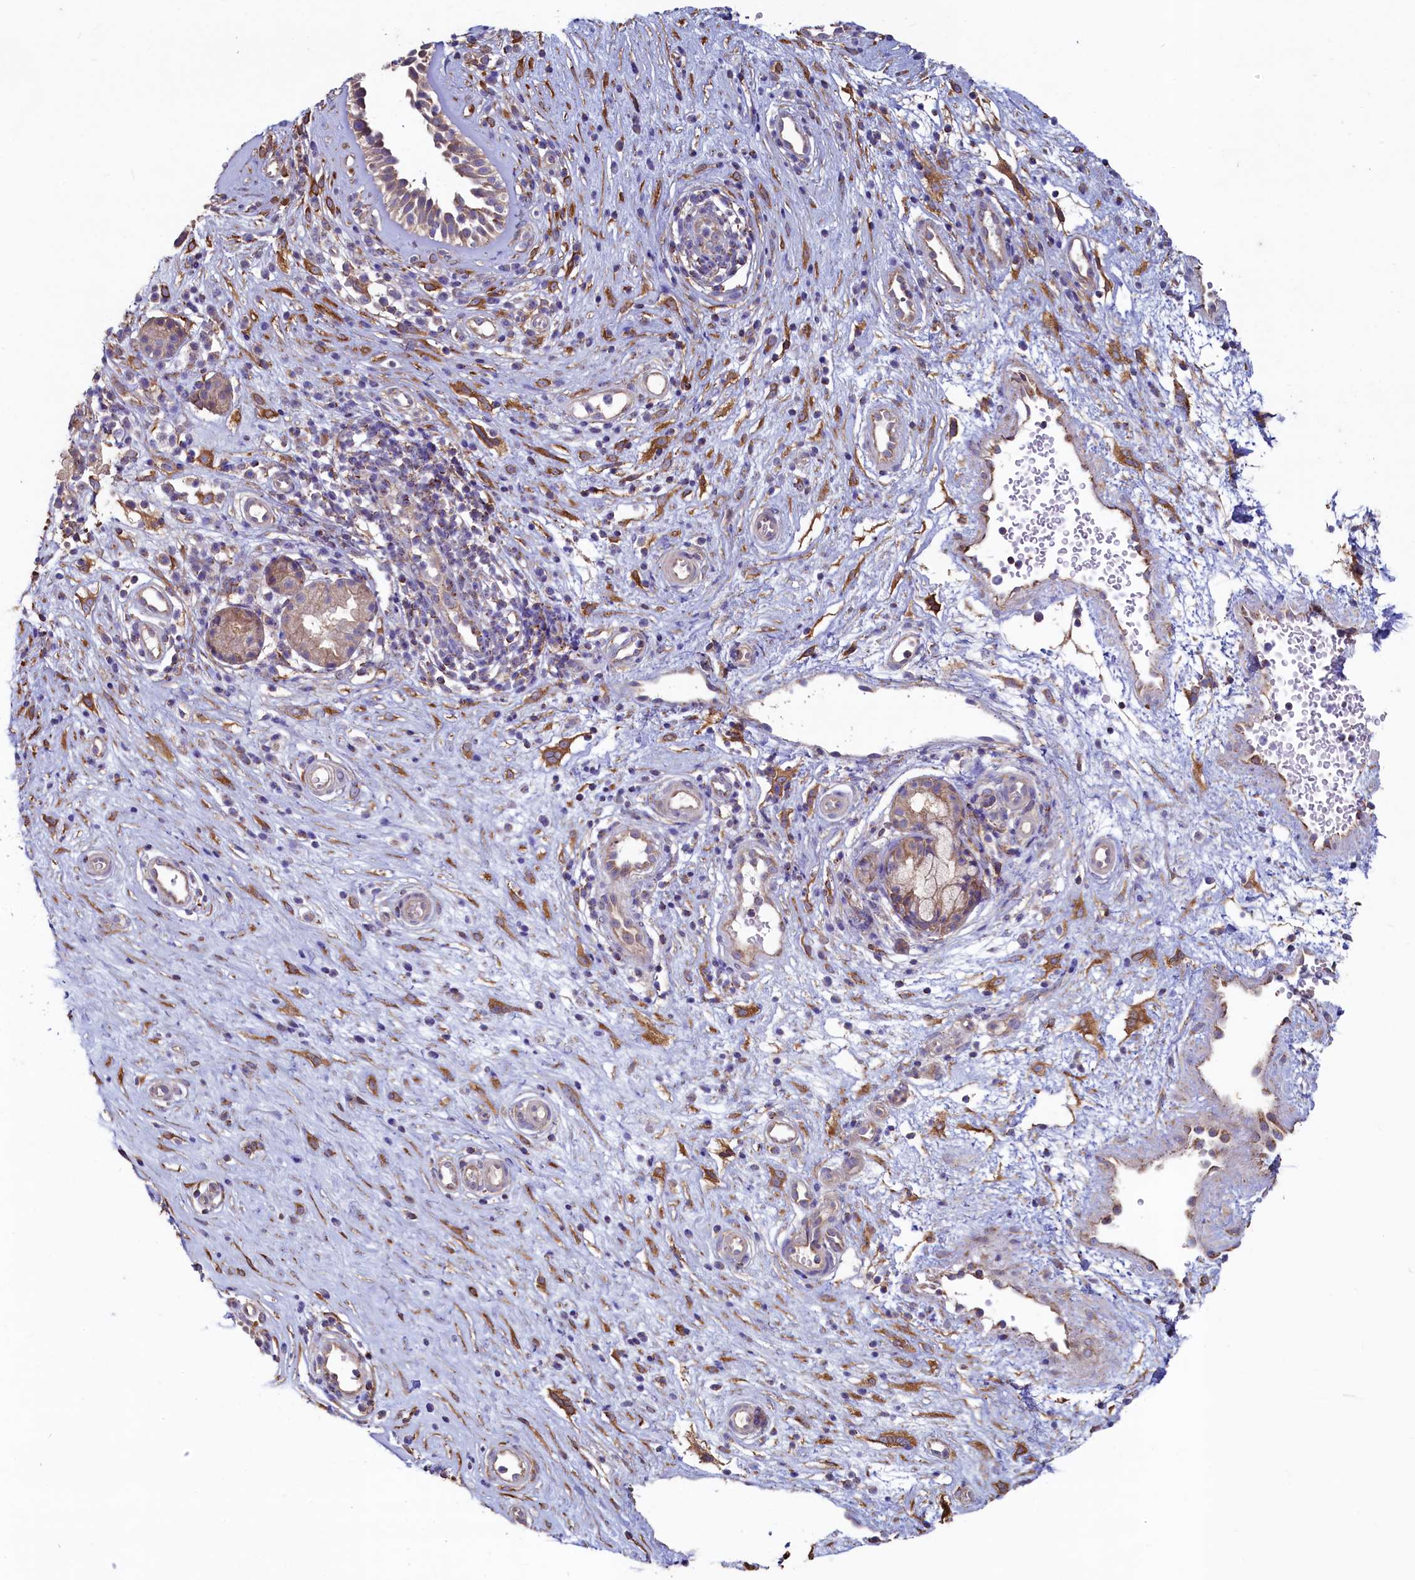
{"staining": {"intensity": "moderate", "quantity": ">75%", "location": "cytoplasmic/membranous"}, "tissue": "nasopharynx", "cell_type": "Respiratory epithelial cells", "image_type": "normal", "snomed": [{"axis": "morphology", "description": "Normal tissue, NOS"}, {"axis": "topography", "description": "Nasopharynx"}], "caption": "Unremarkable nasopharynx demonstrates moderate cytoplasmic/membranous expression in approximately >75% of respiratory epithelial cells, visualized by immunohistochemistry.", "gene": "SPATA2L", "patient": {"sex": "male", "age": 32}}